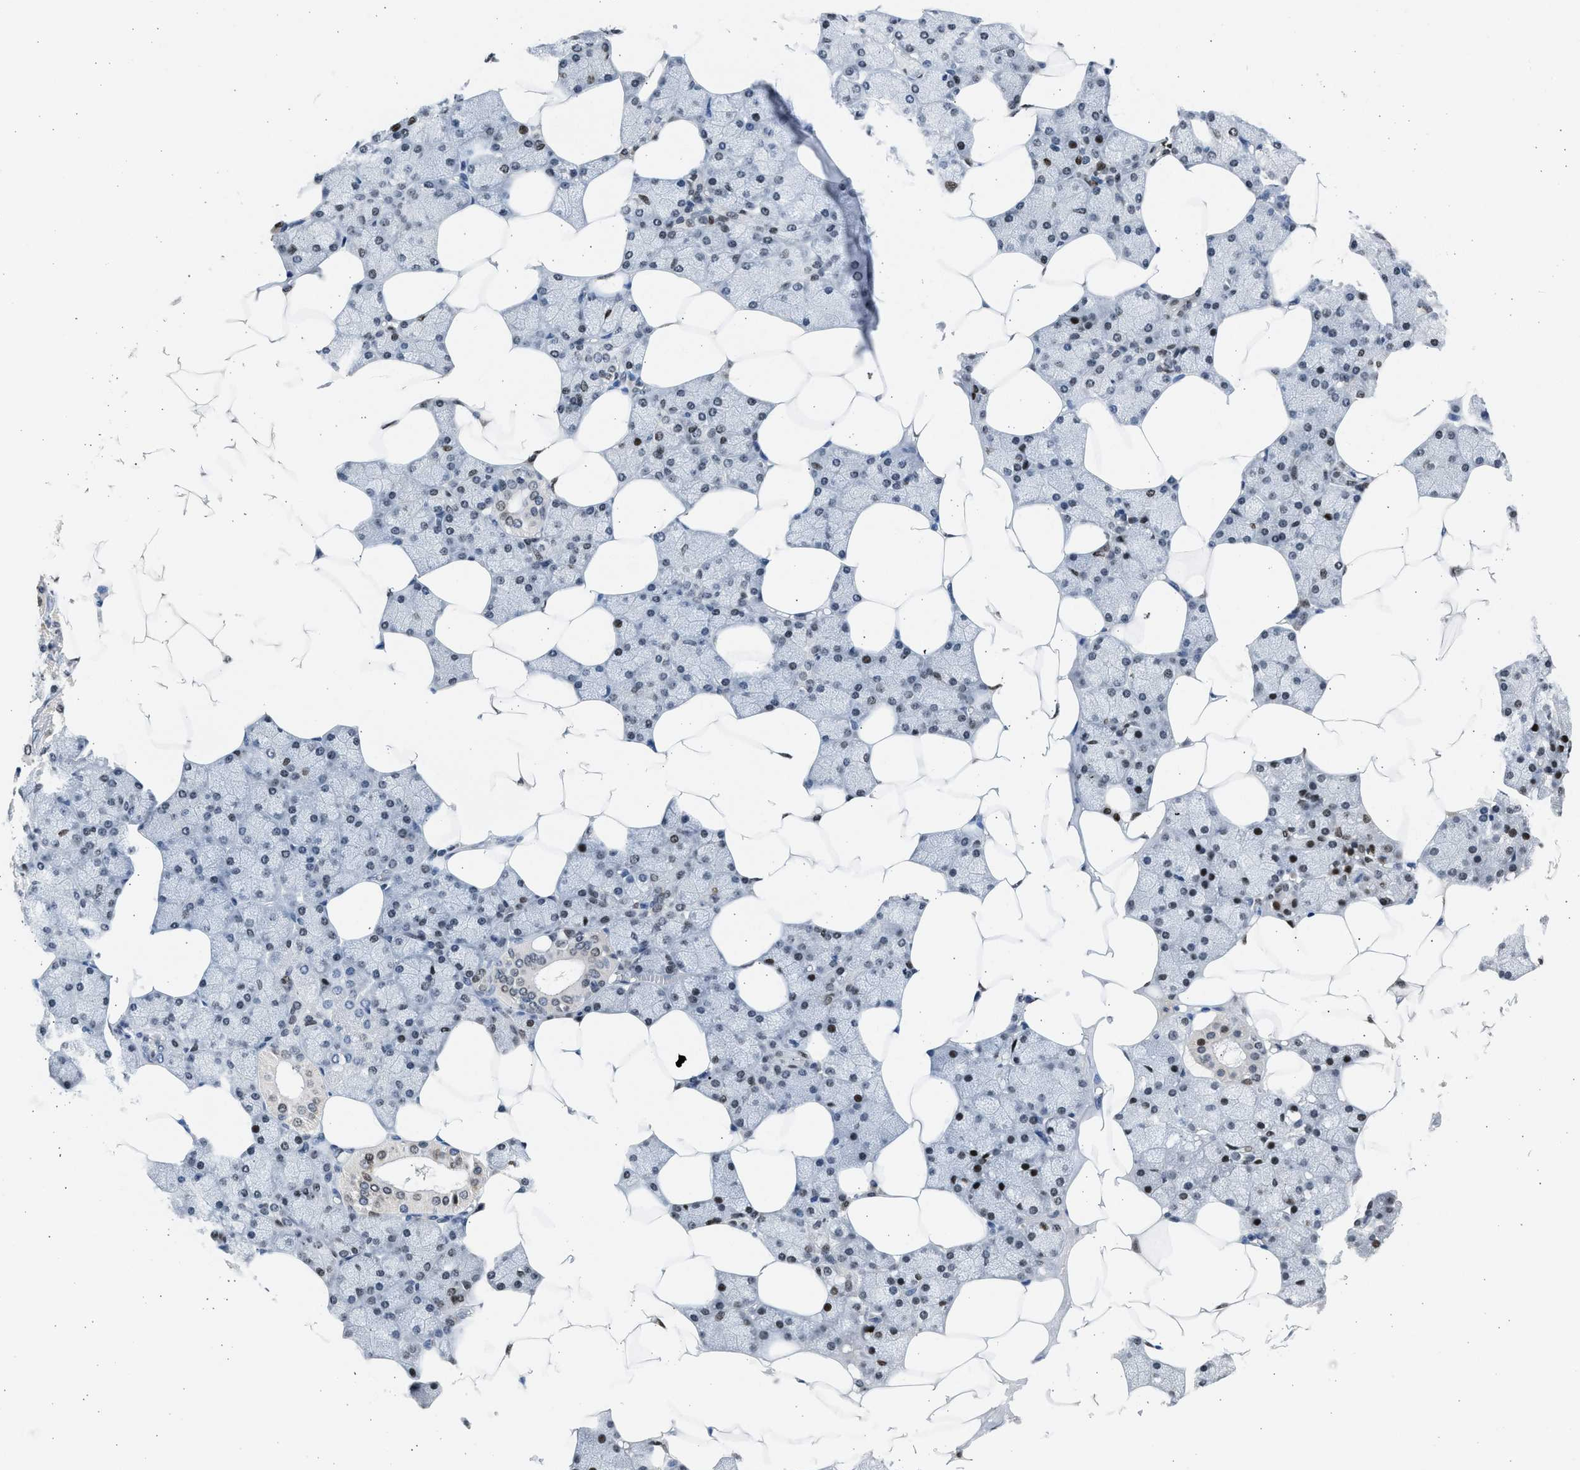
{"staining": {"intensity": "moderate", "quantity": "25%-75%", "location": "nuclear"}, "tissue": "salivary gland", "cell_type": "Glandular cells", "image_type": "normal", "snomed": [{"axis": "morphology", "description": "Normal tissue, NOS"}, {"axis": "topography", "description": "Salivary gland"}], "caption": "The histopathology image displays a brown stain indicating the presence of a protein in the nuclear of glandular cells in salivary gland.", "gene": "HMGN3", "patient": {"sex": "male", "age": 62}}